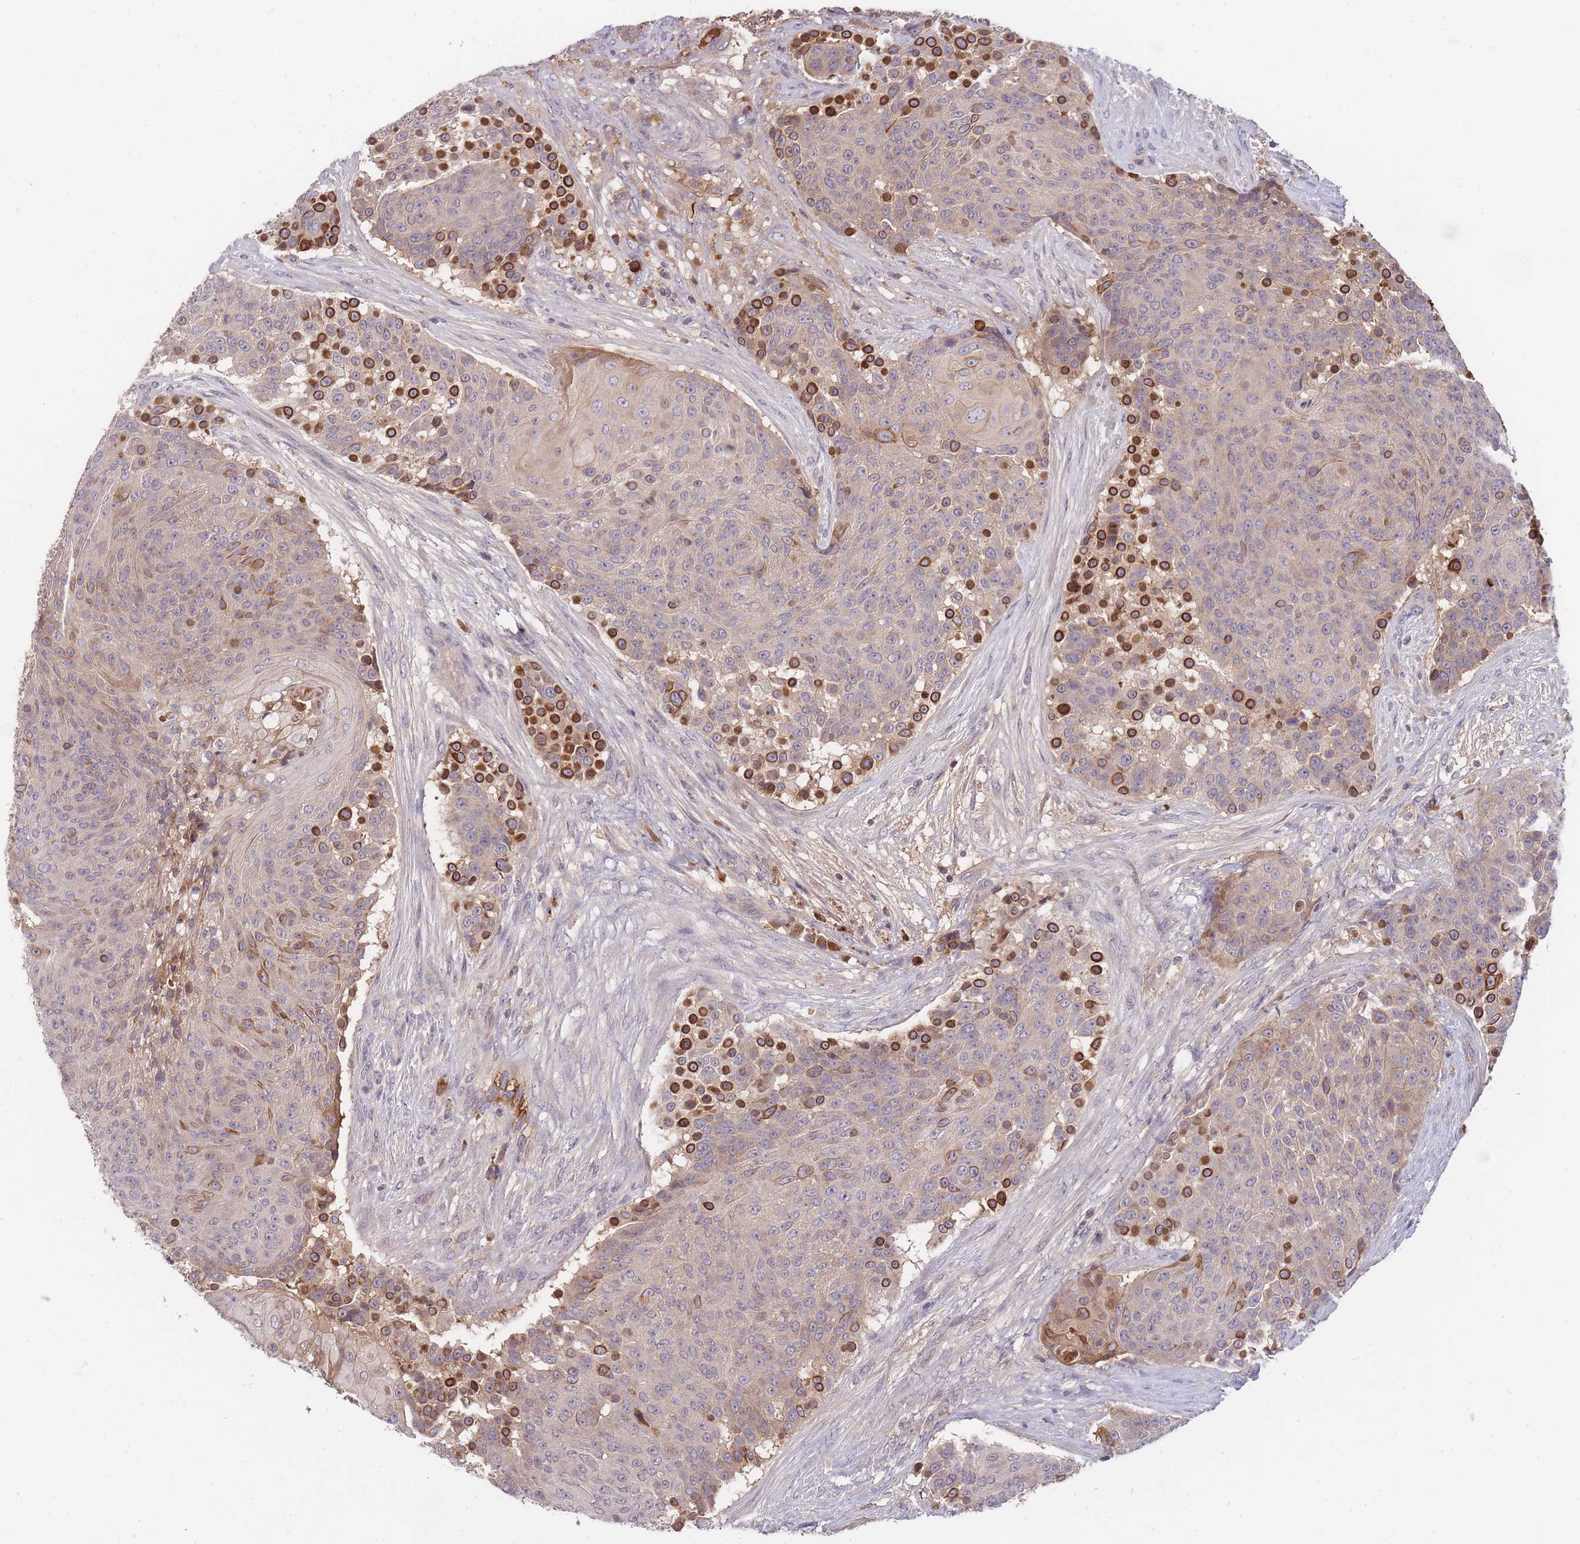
{"staining": {"intensity": "strong", "quantity": "<25%", "location": "cytoplasmic/membranous"}, "tissue": "urothelial cancer", "cell_type": "Tumor cells", "image_type": "cancer", "snomed": [{"axis": "morphology", "description": "Urothelial carcinoma, High grade"}, {"axis": "topography", "description": "Urinary bladder"}], "caption": "Protein expression analysis of human urothelial cancer reveals strong cytoplasmic/membranous staining in approximately <25% of tumor cells. (Stains: DAB (3,3'-diaminobenzidine) in brown, nuclei in blue, Microscopy: brightfield microscopy at high magnification).", "gene": "RALGDS", "patient": {"sex": "female", "age": 63}}